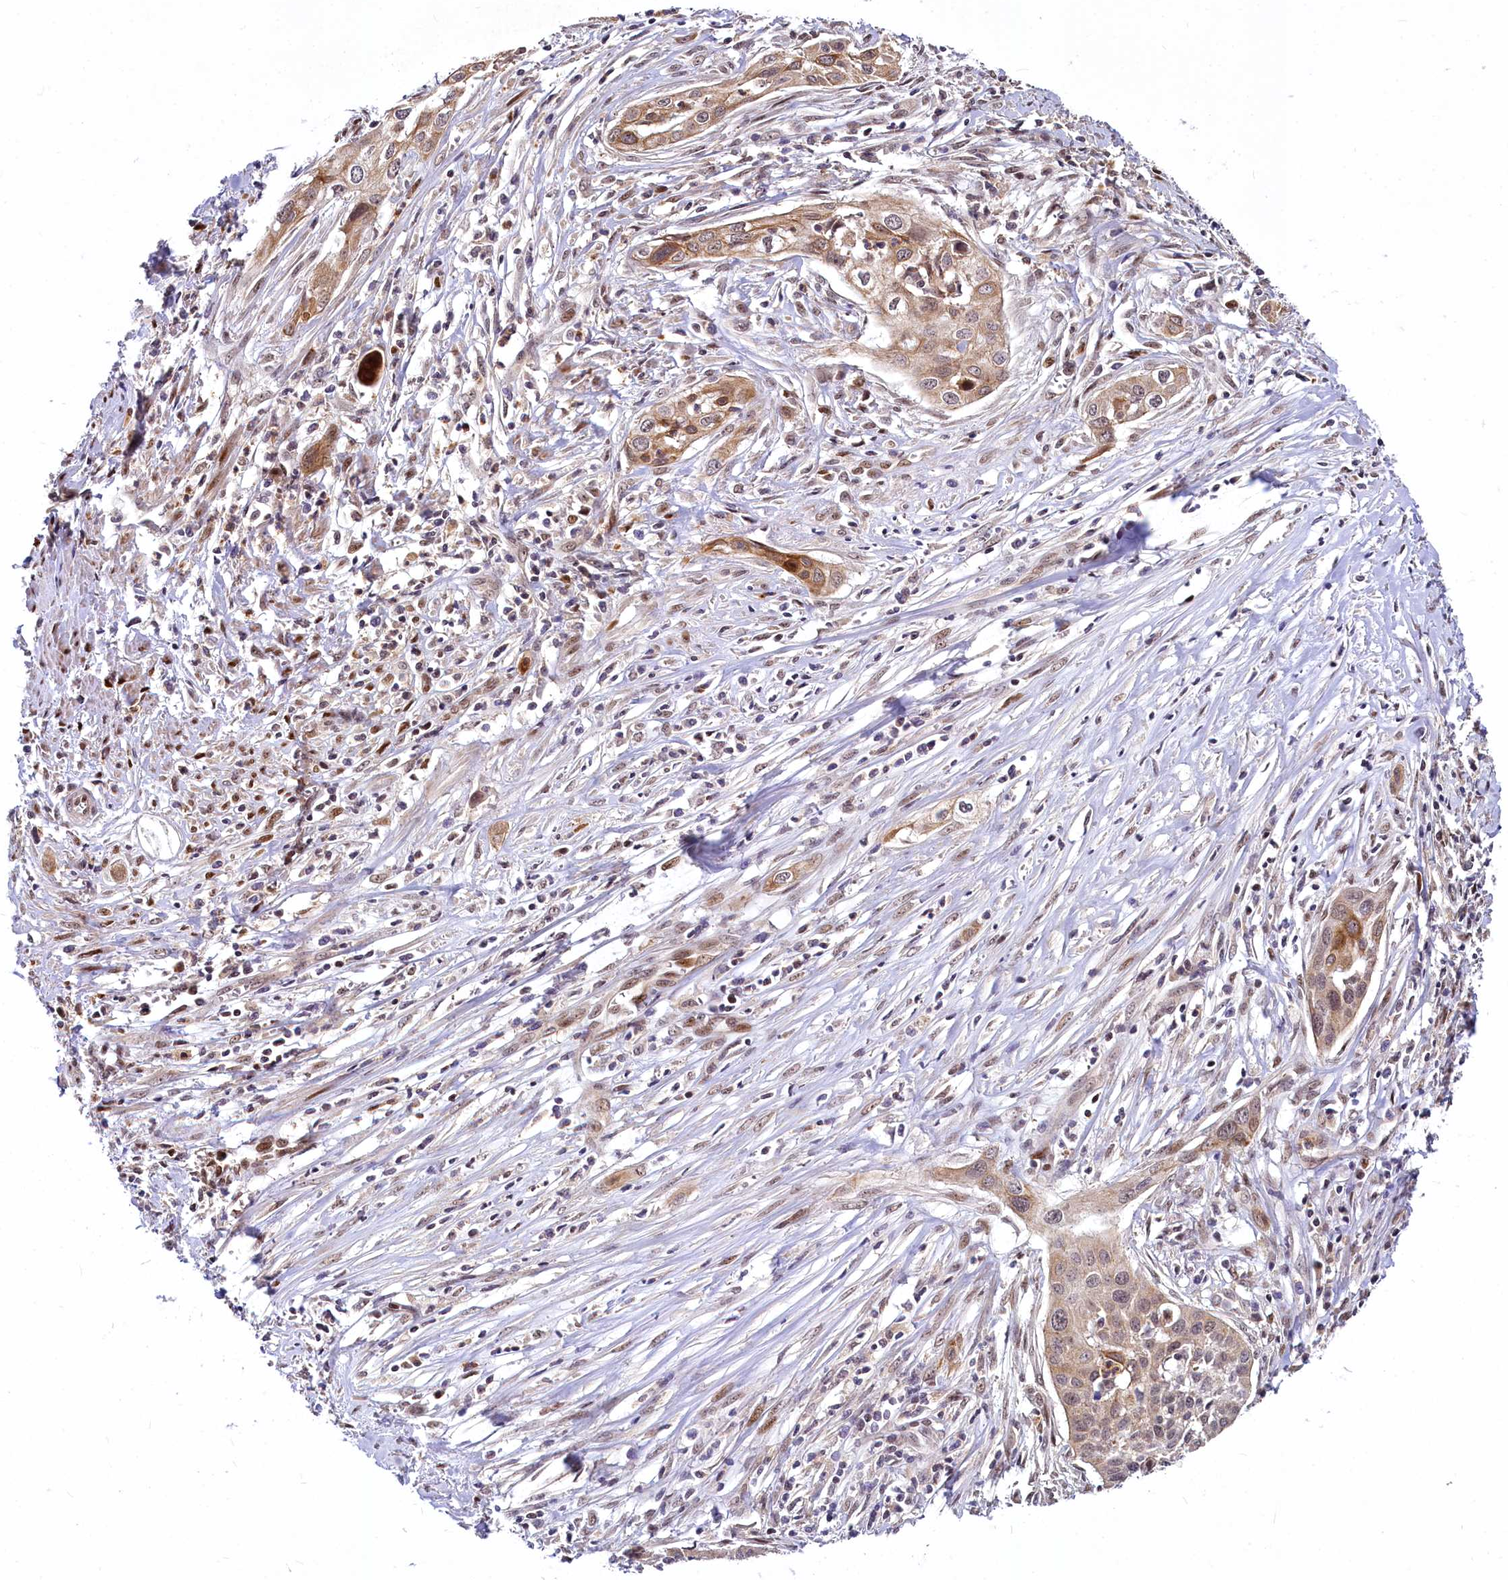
{"staining": {"intensity": "moderate", "quantity": "25%-75%", "location": "cytoplasmic/membranous,nuclear"}, "tissue": "cervical cancer", "cell_type": "Tumor cells", "image_type": "cancer", "snomed": [{"axis": "morphology", "description": "Squamous cell carcinoma, NOS"}, {"axis": "topography", "description": "Cervix"}], "caption": "Immunohistochemical staining of cervical cancer shows medium levels of moderate cytoplasmic/membranous and nuclear expression in approximately 25%-75% of tumor cells.", "gene": "MAML2", "patient": {"sex": "female", "age": 34}}